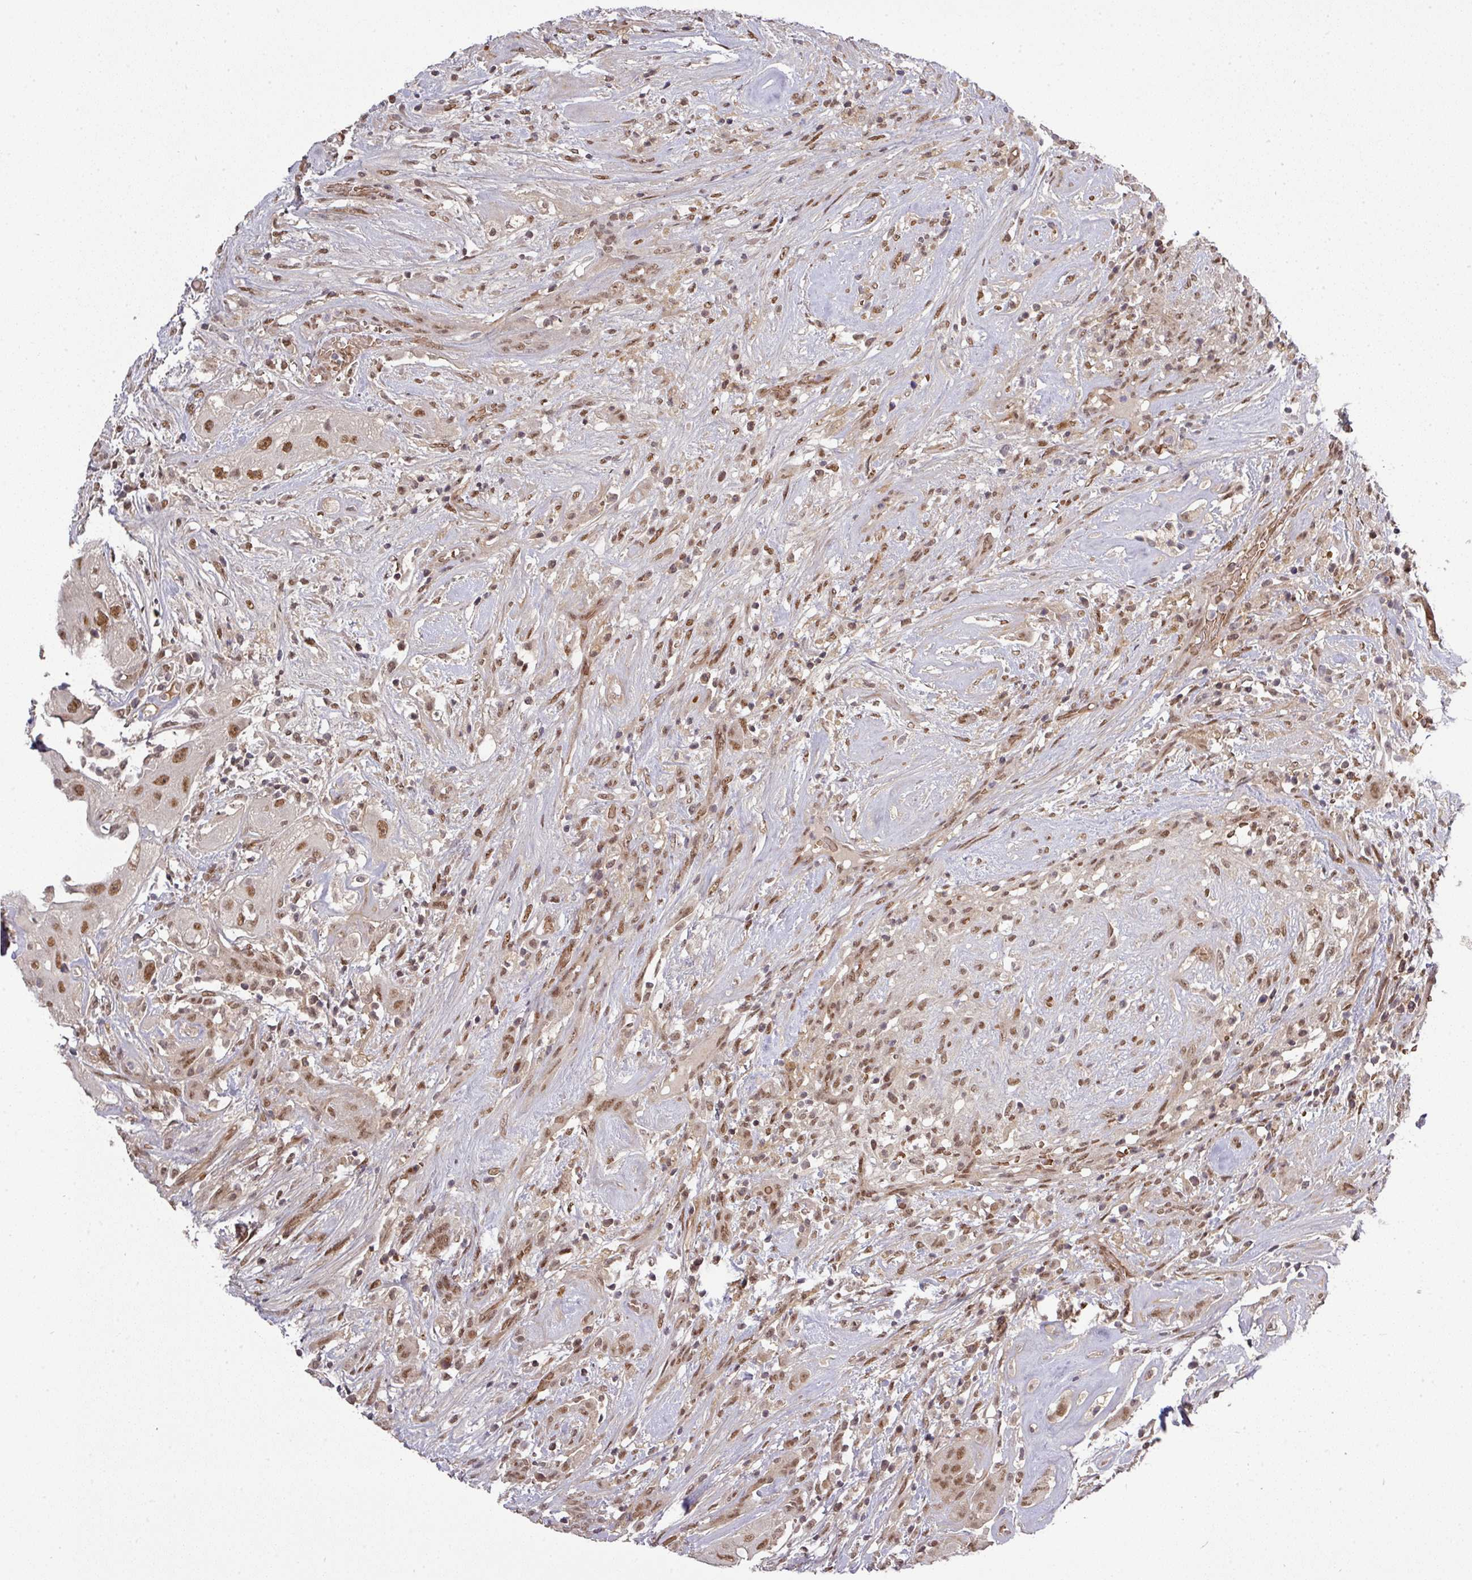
{"staining": {"intensity": "moderate", "quantity": ">75%", "location": "nuclear"}, "tissue": "thyroid cancer", "cell_type": "Tumor cells", "image_type": "cancer", "snomed": [{"axis": "morphology", "description": "Papillary adenocarcinoma, NOS"}, {"axis": "topography", "description": "Thyroid gland"}], "caption": "DAB immunohistochemical staining of human papillary adenocarcinoma (thyroid) demonstrates moderate nuclear protein positivity in approximately >75% of tumor cells. The staining is performed using DAB brown chromogen to label protein expression. The nuclei are counter-stained blue using hematoxylin.", "gene": "CIC", "patient": {"sex": "female", "age": 59}}